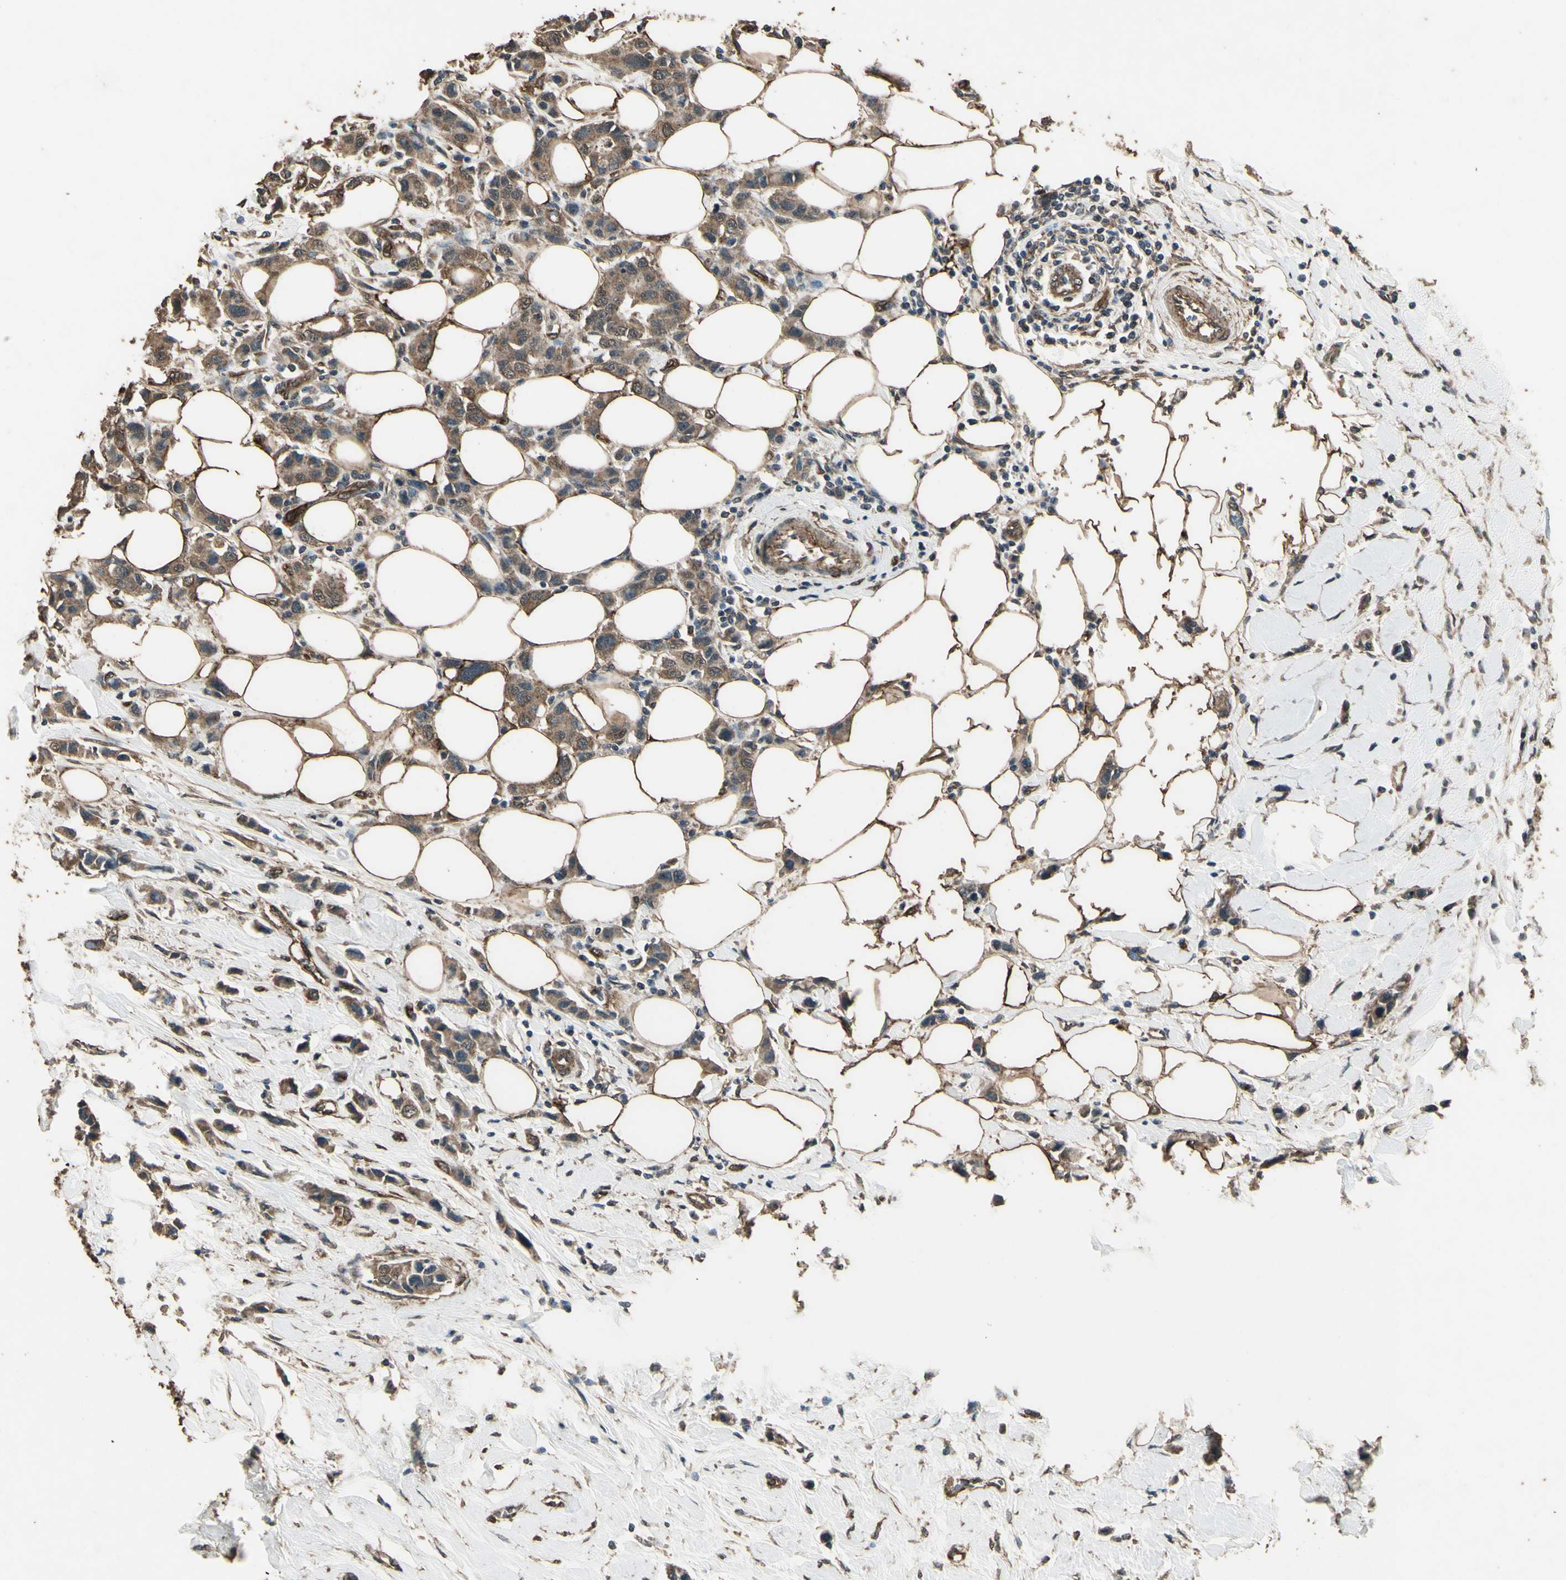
{"staining": {"intensity": "moderate", "quantity": ">75%", "location": "cytoplasmic/membranous"}, "tissue": "breast cancer", "cell_type": "Tumor cells", "image_type": "cancer", "snomed": [{"axis": "morphology", "description": "Normal tissue, NOS"}, {"axis": "morphology", "description": "Duct carcinoma"}, {"axis": "topography", "description": "Breast"}], "caption": "An image of human breast cancer stained for a protein demonstrates moderate cytoplasmic/membranous brown staining in tumor cells. (Stains: DAB in brown, nuclei in blue, Microscopy: brightfield microscopy at high magnification).", "gene": "TSPO", "patient": {"sex": "female", "age": 50}}